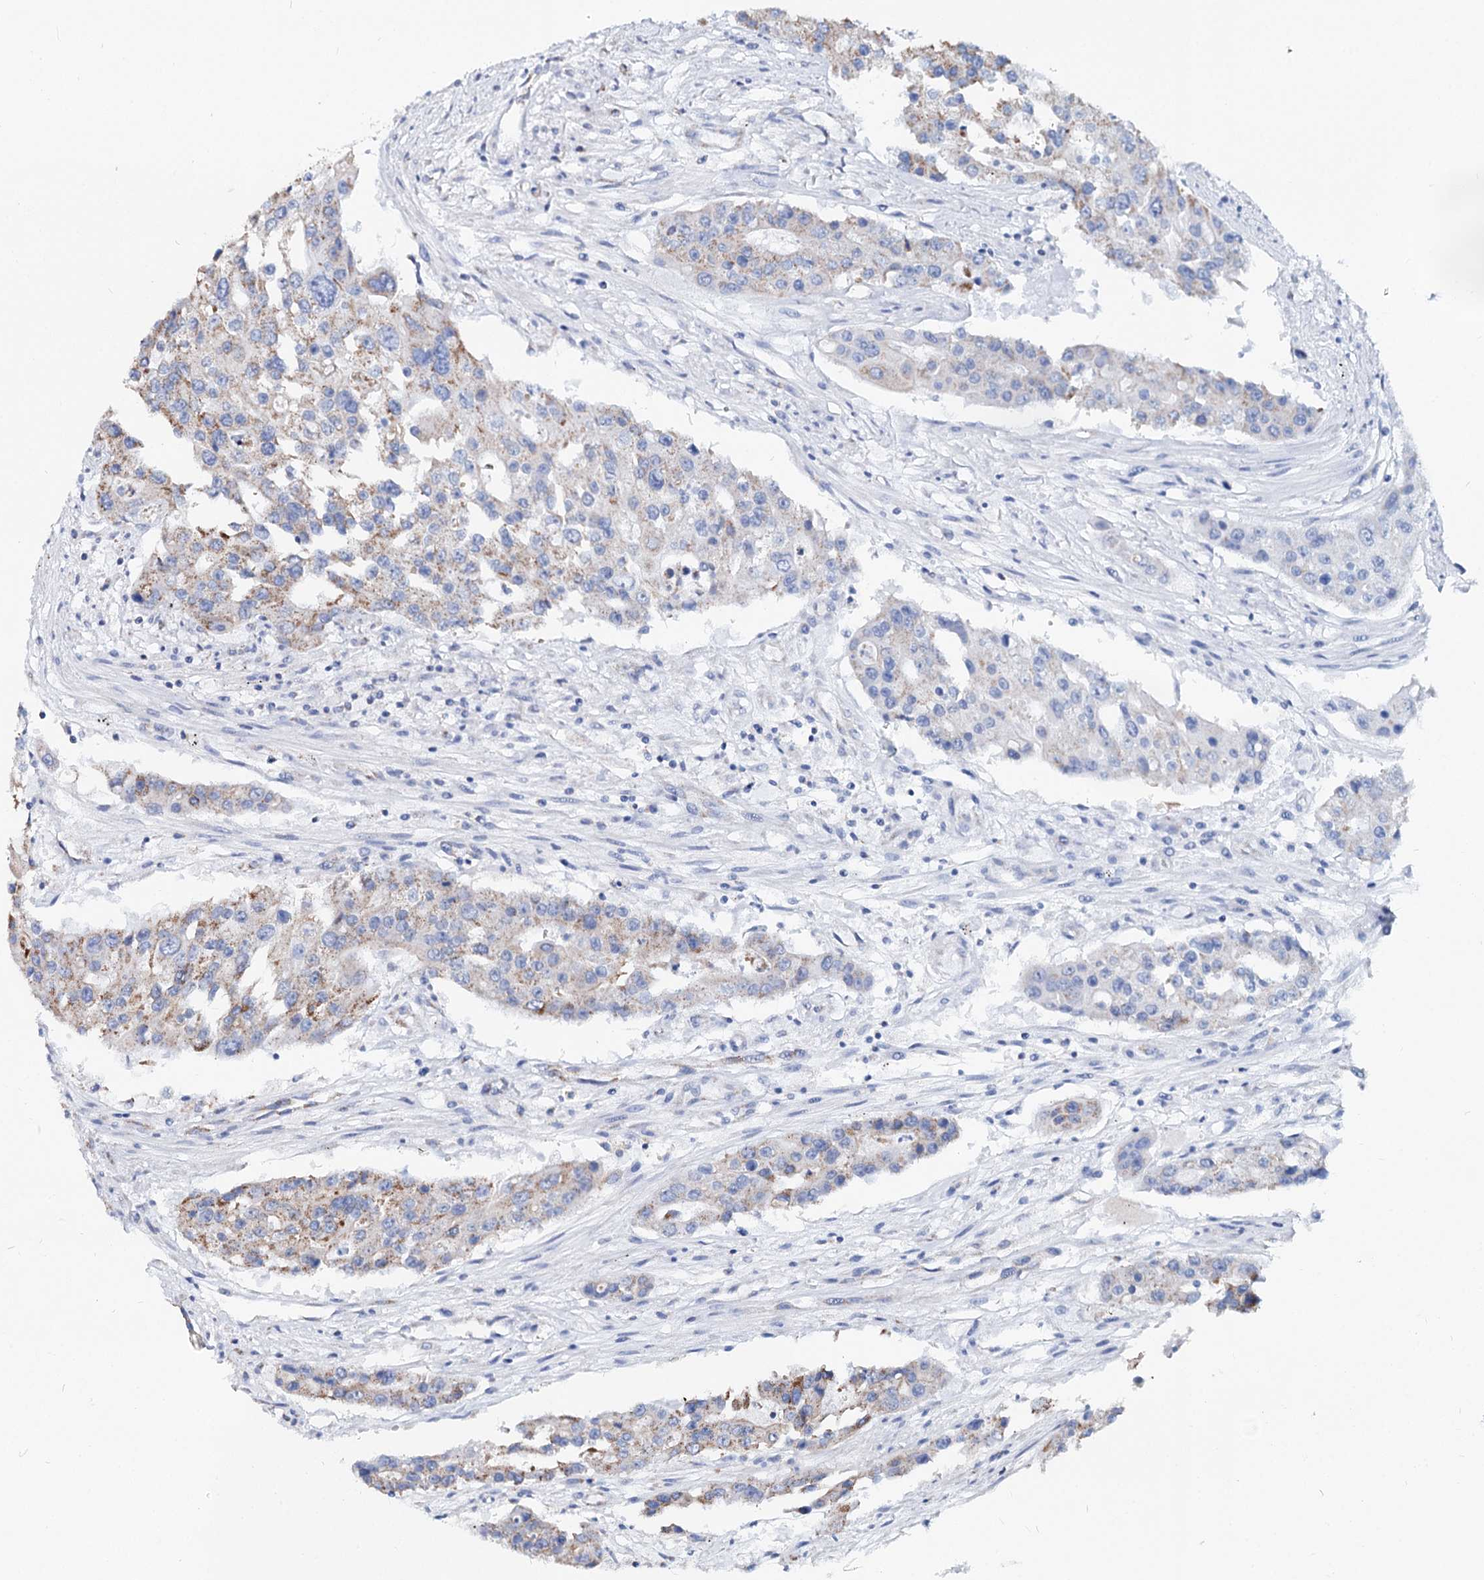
{"staining": {"intensity": "moderate", "quantity": "25%-75%", "location": "cytoplasmic/membranous"}, "tissue": "colorectal cancer", "cell_type": "Tumor cells", "image_type": "cancer", "snomed": [{"axis": "morphology", "description": "Adenocarcinoma, NOS"}, {"axis": "topography", "description": "Colon"}], "caption": "IHC (DAB (3,3'-diaminobenzidine)) staining of human colorectal cancer (adenocarcinoma) exhibits moderate cytoplasmic/membranous protein positivity in approximately 25%-75% of tumor cells. IHC stains the protein in brown and the nuclei are stained blue.", "gene": "MCCC2", "patient": {"sex": "male", "age": 77}}